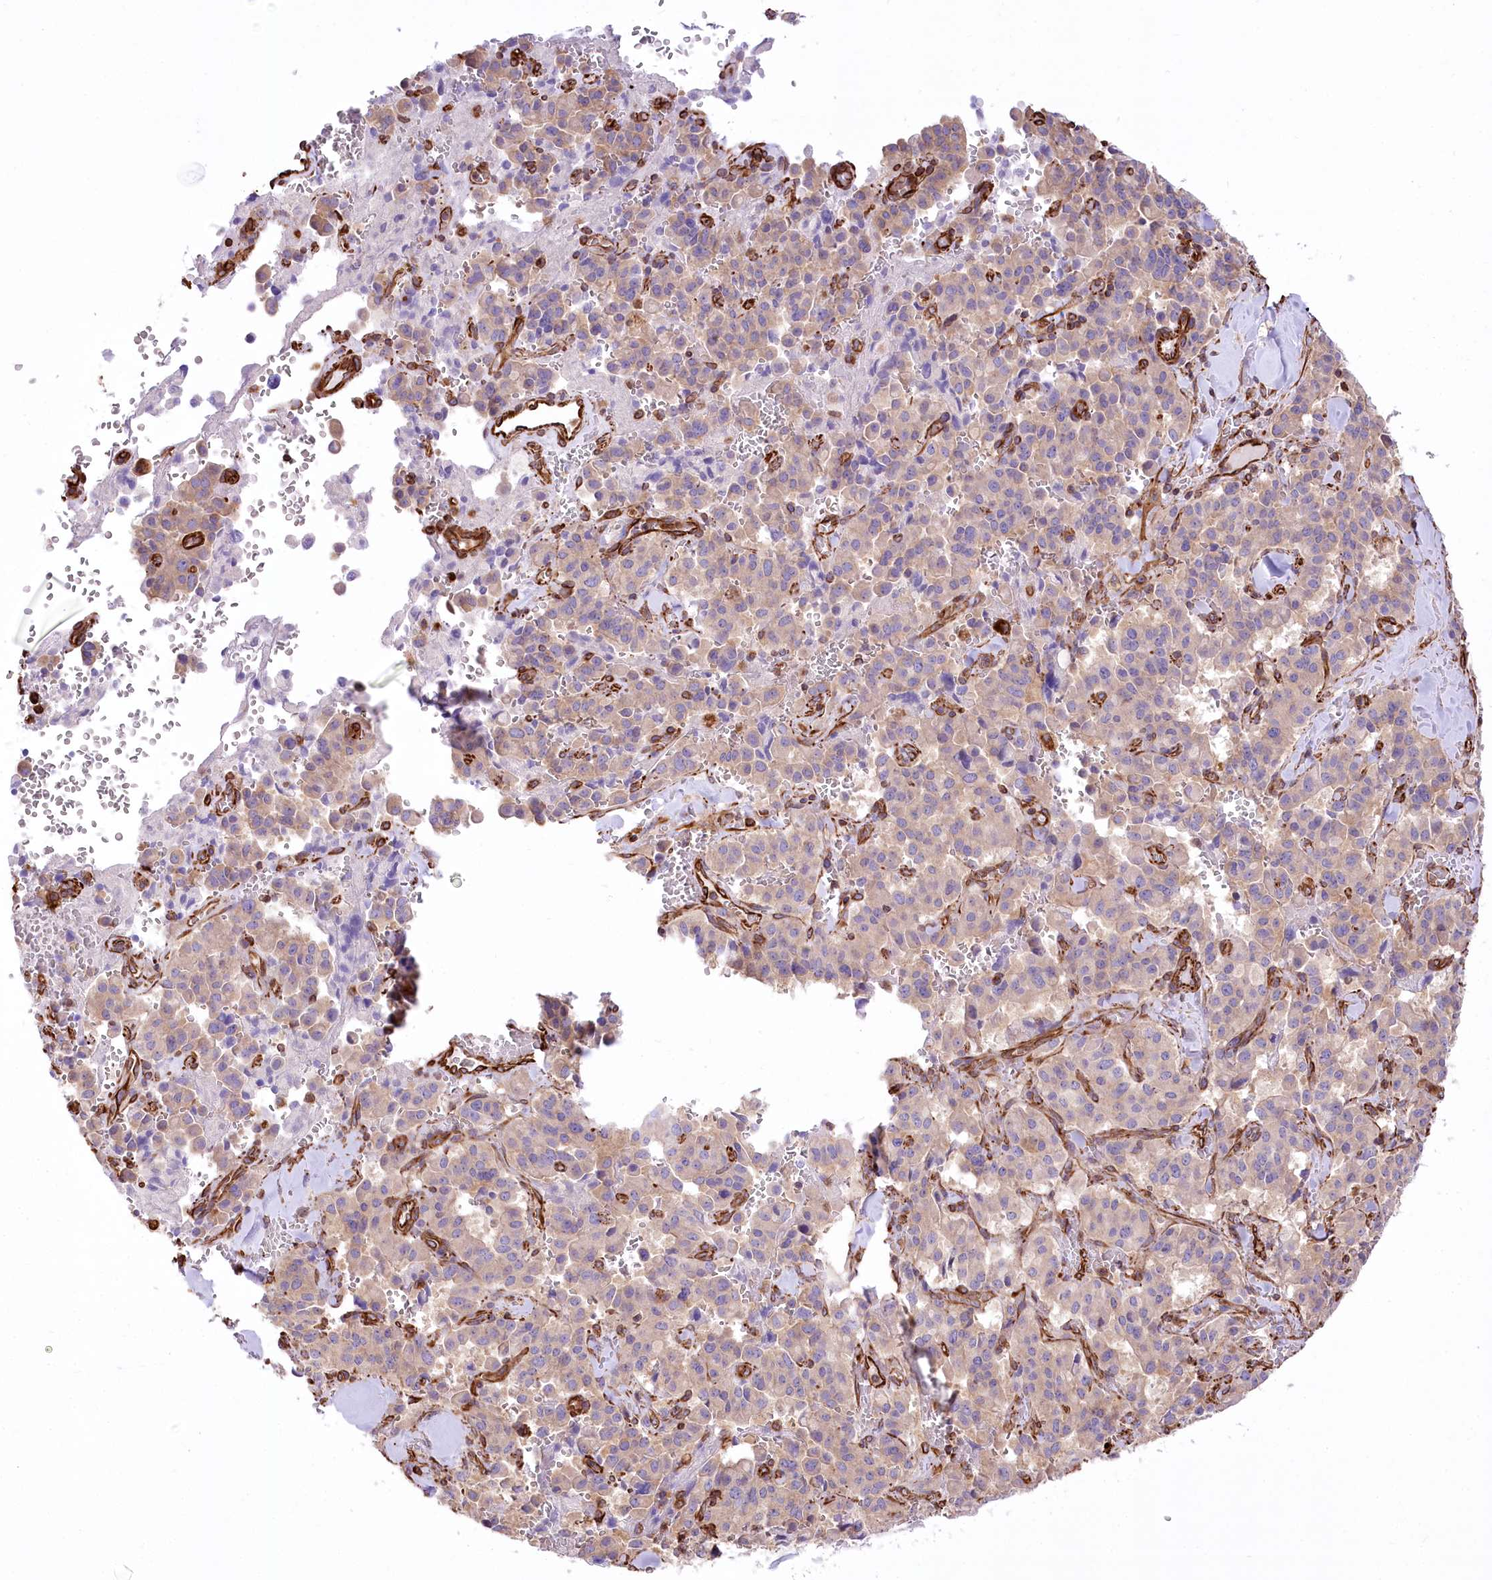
{"staining": {"intensity": "weak", "quantity": ">75%", "location": "cytoplasmic/membranous"}, "tissue": "pancreatic cancer", "cell_type": "Tumor cells", "image_type": "cancer", "snomed": [{"axis": "morphology", "description": "Adenocarcinoma, NOS"}, {"axis": "topography", "description": "Pancreas"}], "caption": "Tumor cells display low levels of weak cytoplasmic/membranous expression in approximately >75% of cells in human pancreatic cancer.", "gene": "TTC1", "patient": {"sex": "male", "age": 65}}